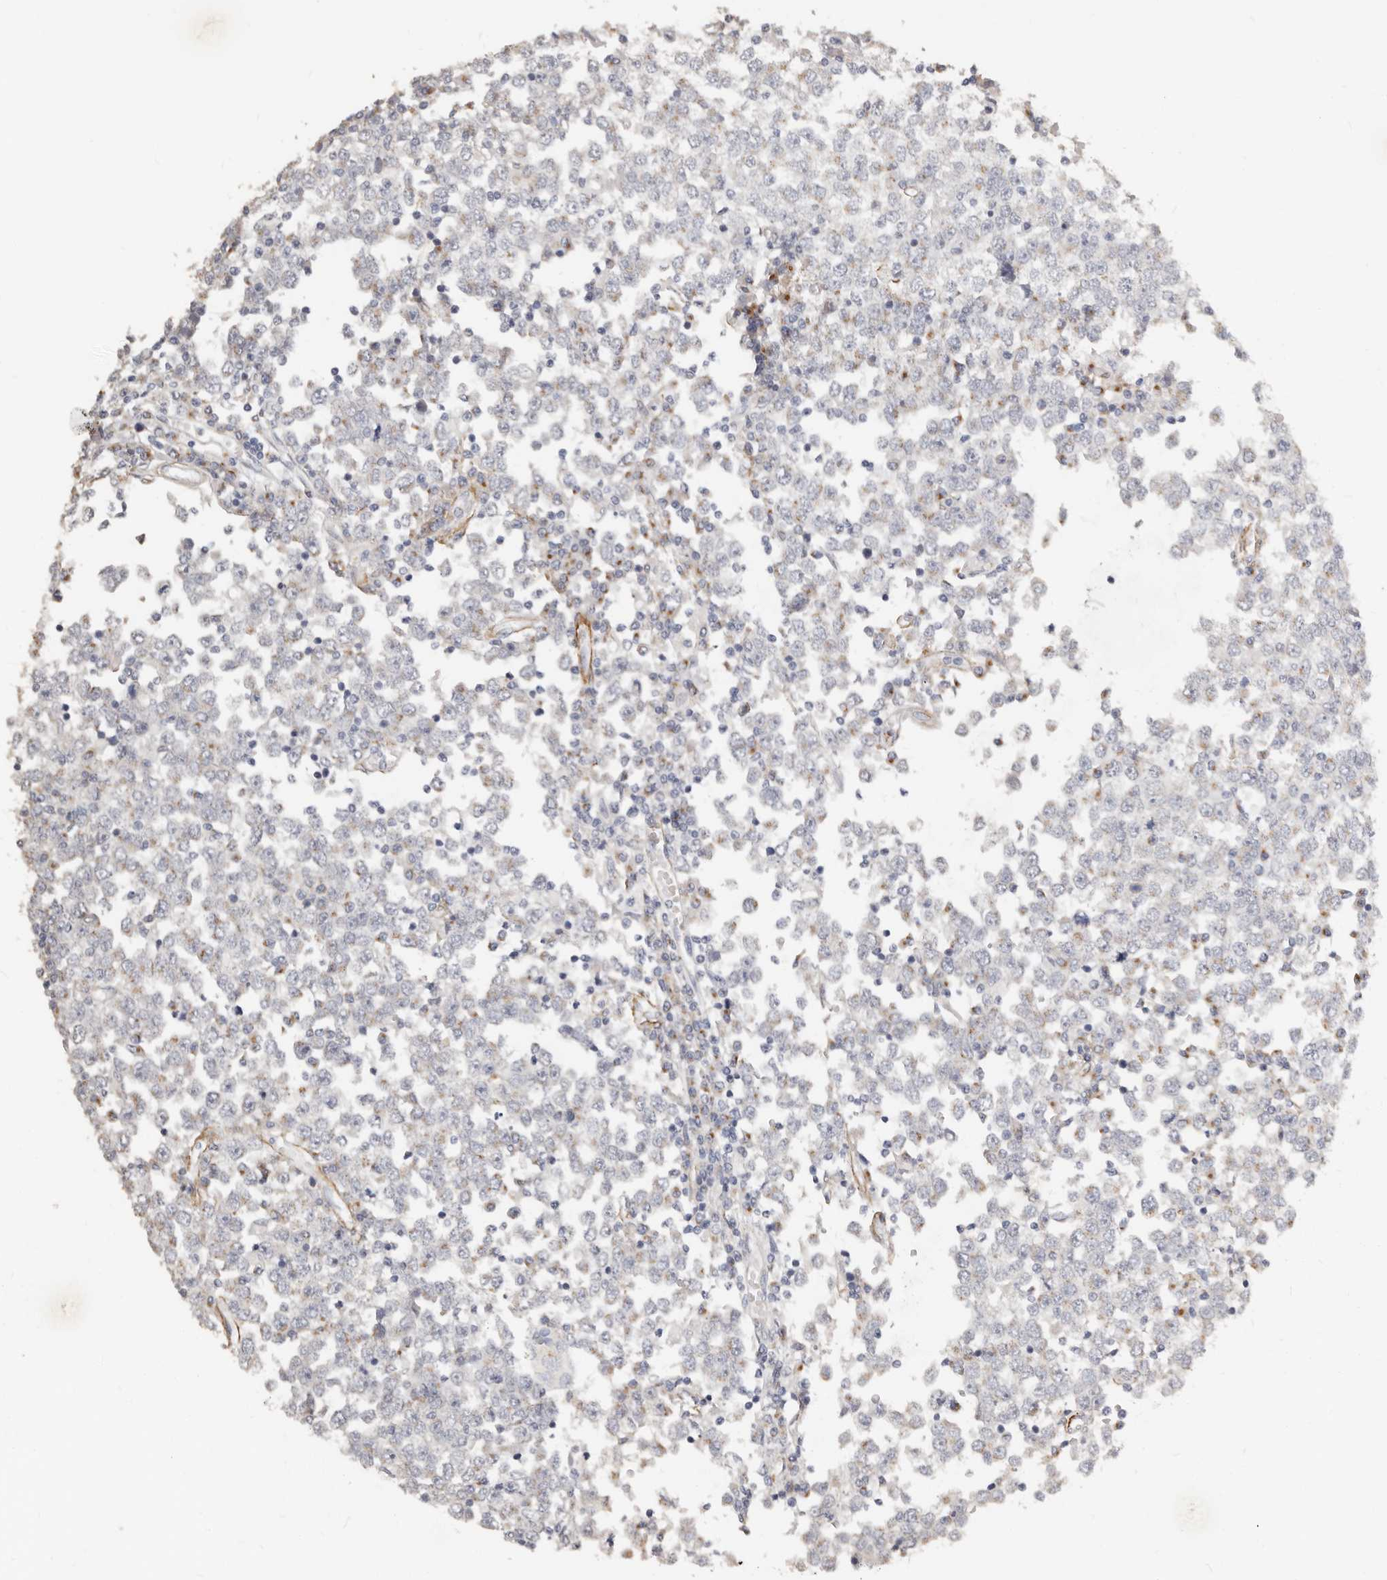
{"staining": {"intensity": "weak", "quantity": "<25%", "location": "cytoplasmic/membranous"}, "tissue": "testis cancer", "cell_type": "Tumor cells", "image_type": "cancer", "snomed": [{"axis": "morphology", "description": "Seminoma, NOS"}, {"axis": "topography", "description": "Testis"}], "caption": "There is no significant expression in tumor cells of seminoma (testis). (DAB IHC visualized using brightfield microscopy, high magnification).", "gene": "RABAC1", "patient": {"sex": "male", "age": 65}}